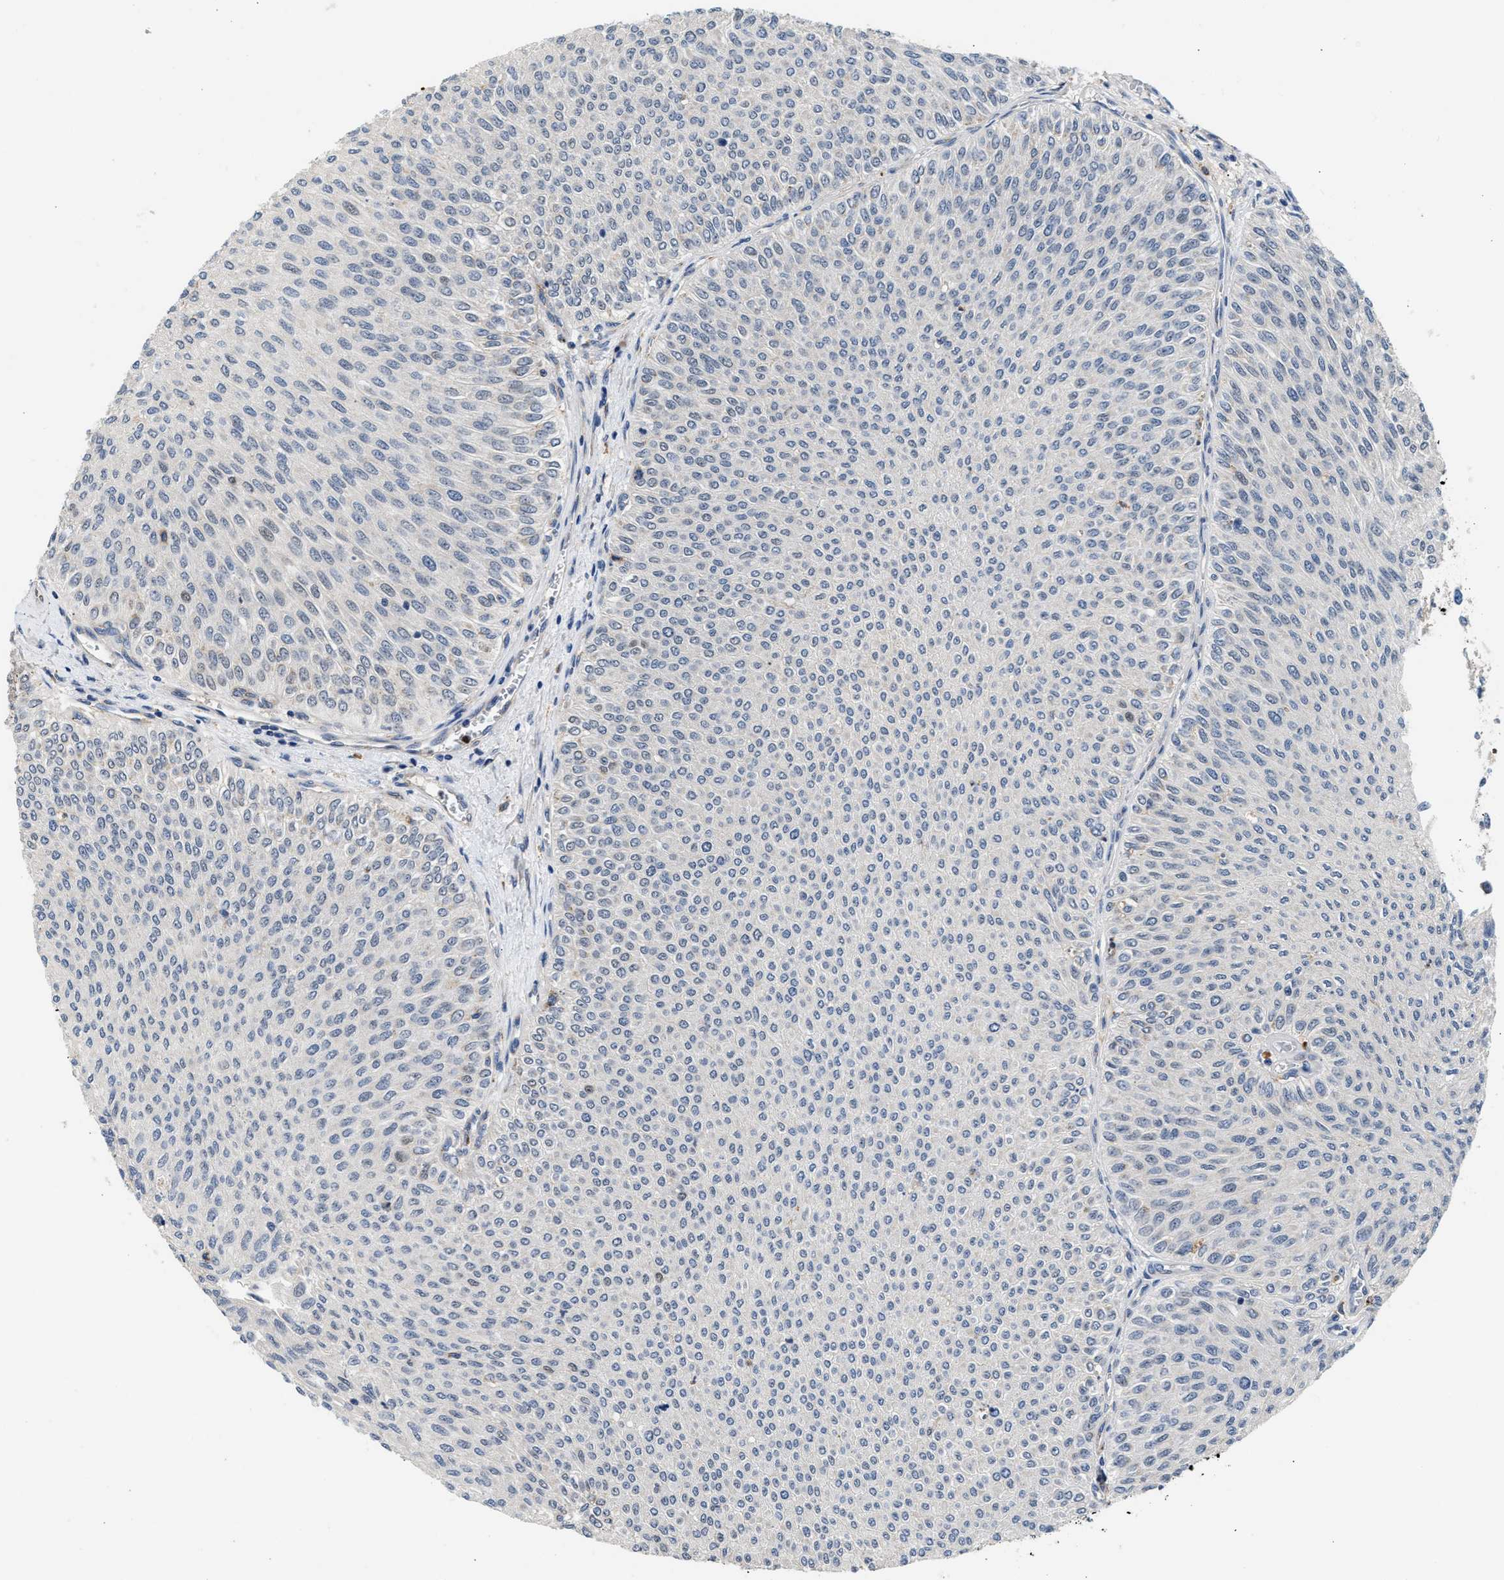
{"staining": {"intensity": "negative", "quantity": "none", "location": "none"}, "tissue": "urothelial cancer", "cell_type": "Tumor cells", "image_type": "cancer", "snomed": [{"axis": "morphology", "description": "Urothelial carcinoma, Low grade"}, {"axis": "topography", "description": "Urinary bladder"}], "caption": "This is an immunohistochemistry histopathology image of urothelial cancer. There is no positivity in tumor cells.", "gene": "PPM1L", "patient": {"sex": "male", "age": 78}}